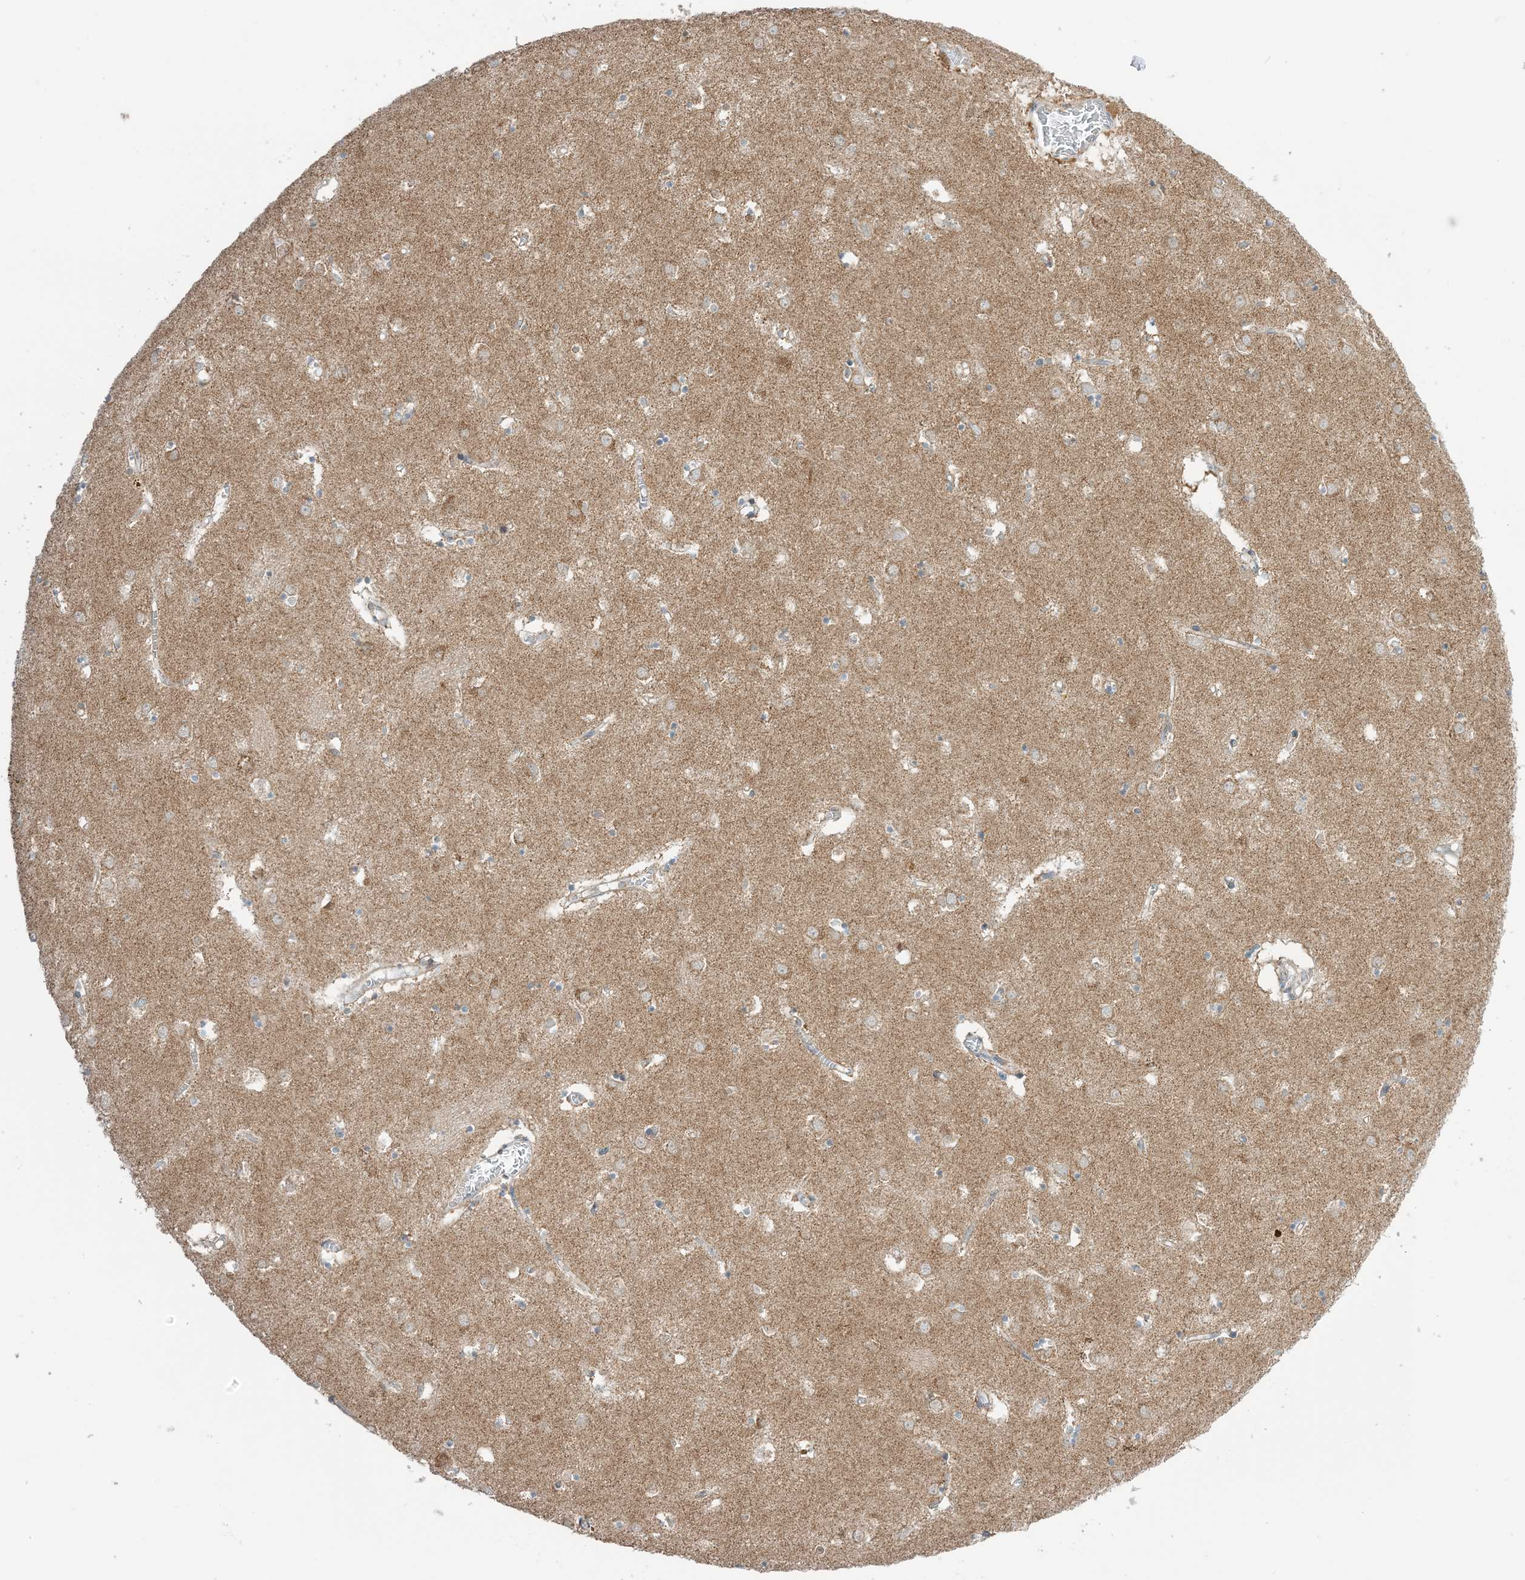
{"staining": {"intensity": "negative", "quantity": "none", "location": "none"}, "tissue": "caudate", "cell_type": "Glial cells", "image_type": "normal", "snomed": [{"axis": "morphology", "description": "Normal tissue, NOS"}, {"axis": "topography", "description": "Lateral ventricle wall"}], "caption": "High power microscopy histopathology image of an immunohistochemistry photomicrograph of unremarkable caudate, revealing no significant positivity in glial cells.", "gene": "N4BP3", "patient": {"sex": "male", "age": 70}}